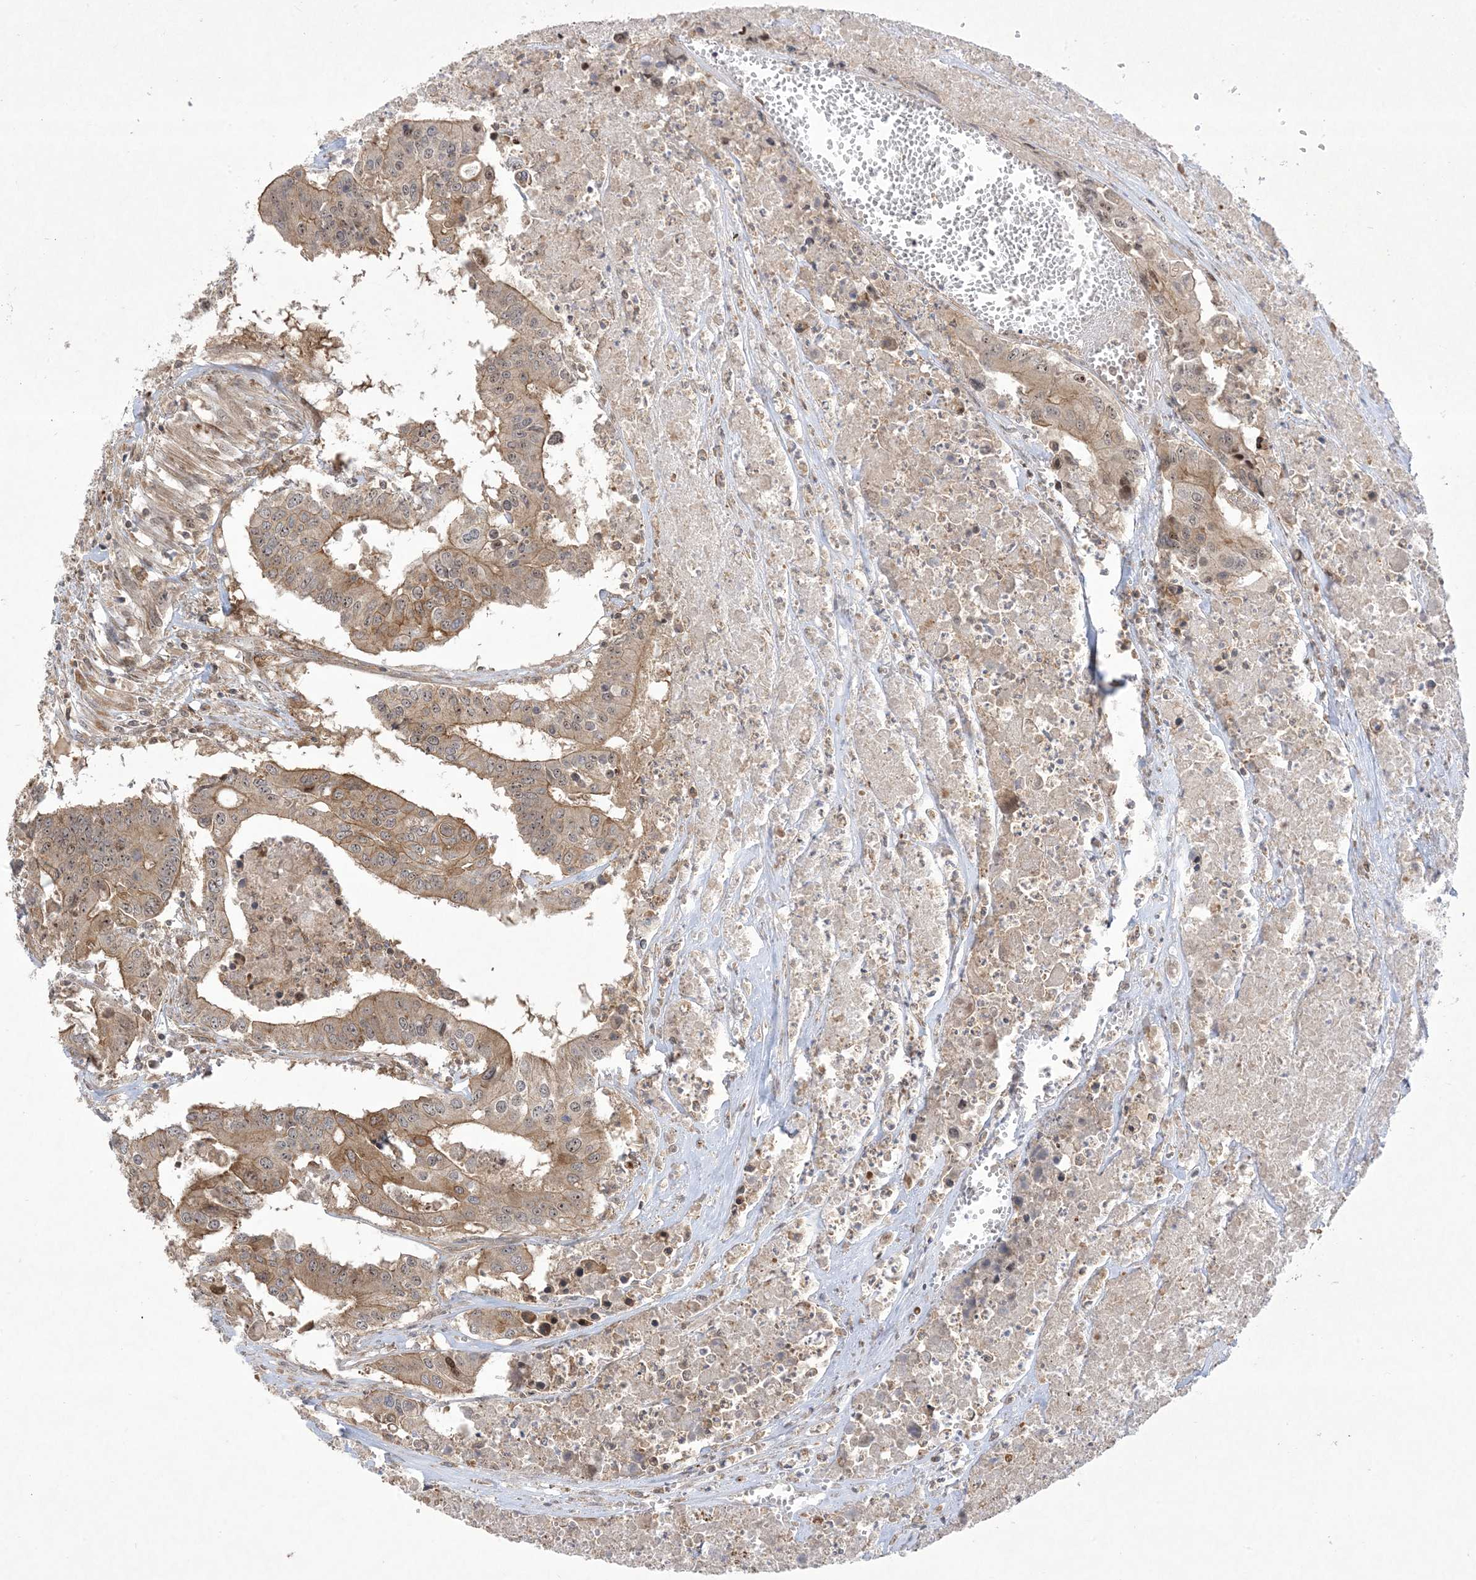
{"staining": {"intensity": "moderate", "quantity": ">75%", "location": "cytoplasmic/membranous"}, "tissue": "colorectal cancer", "cell_type": "Tumor cells", "image_type": "cancer", "snomed": [{"axis": "morphology", "description": "Adenocarcinoma, NOS"}, {"axis": "topography", "description": "Colon"}], "caption": "The micrograph demonstrates staining of colorectal adenocarcinoma, revealing moderate cytoplasmic/membranous protein expression (brown color) within tumor cells.", "gene": "SOGA3", "patient": {"sex": "male", "age": 77}}